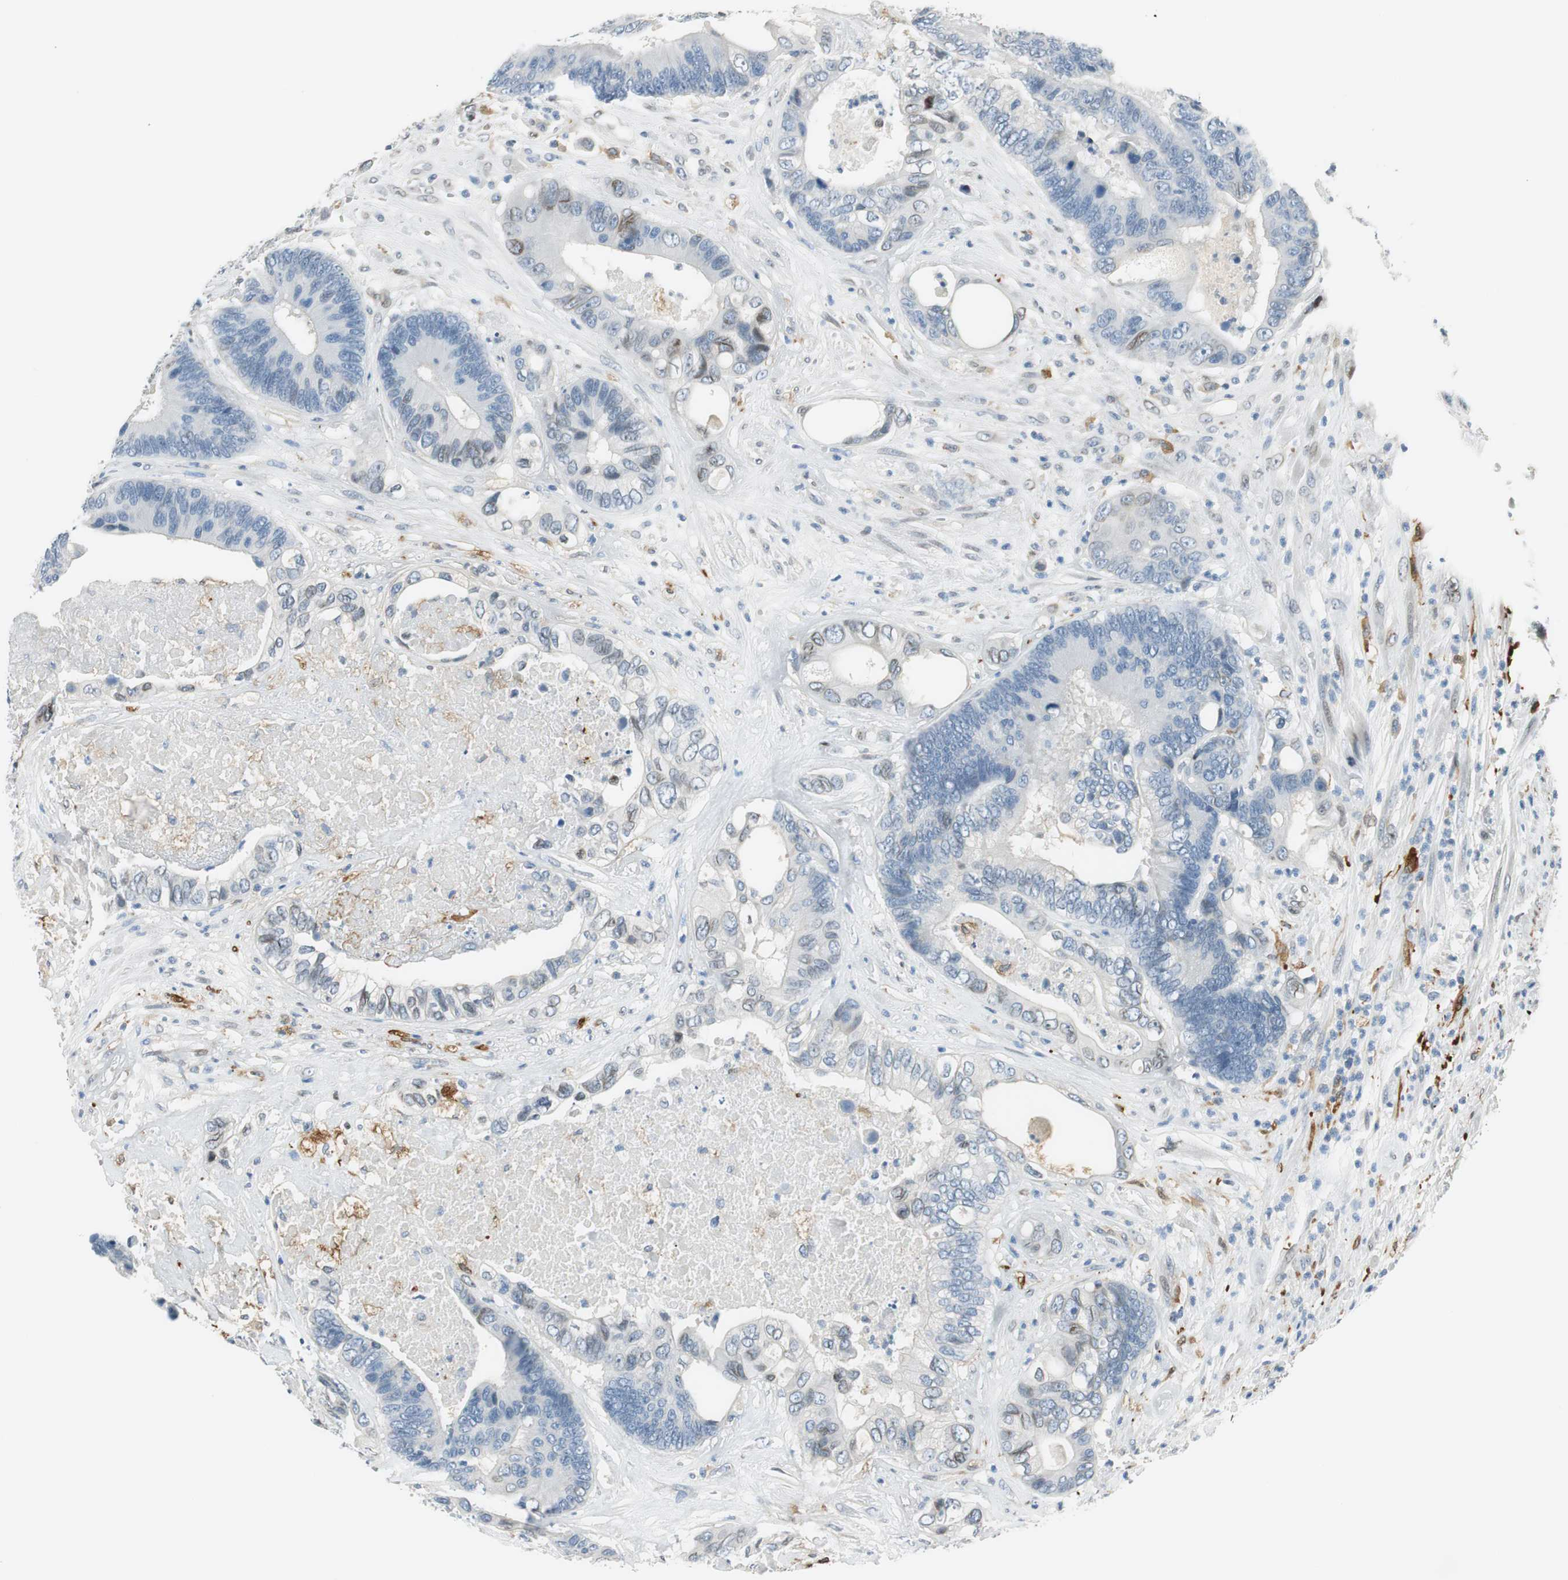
{"staining": {"intensity": "negative", "quantity": "none", "location": "none"}, "tissue": "colorectal cancer", "cell_type": "Tumor cells", "image_type": "cancer", "snomed": [{"axis": "morphology", "description": "Adenocarcinoma, NOS"}, {"axis": "topography", "description": "Rectum"}], "caption": "This is a histopathology image of immunohistochemistry staining of colorectal adenocarcinoma, which shows no staining in tumor cells.", "gene": "TMEM260", "patient": {"sex": "male", "age": 55}}